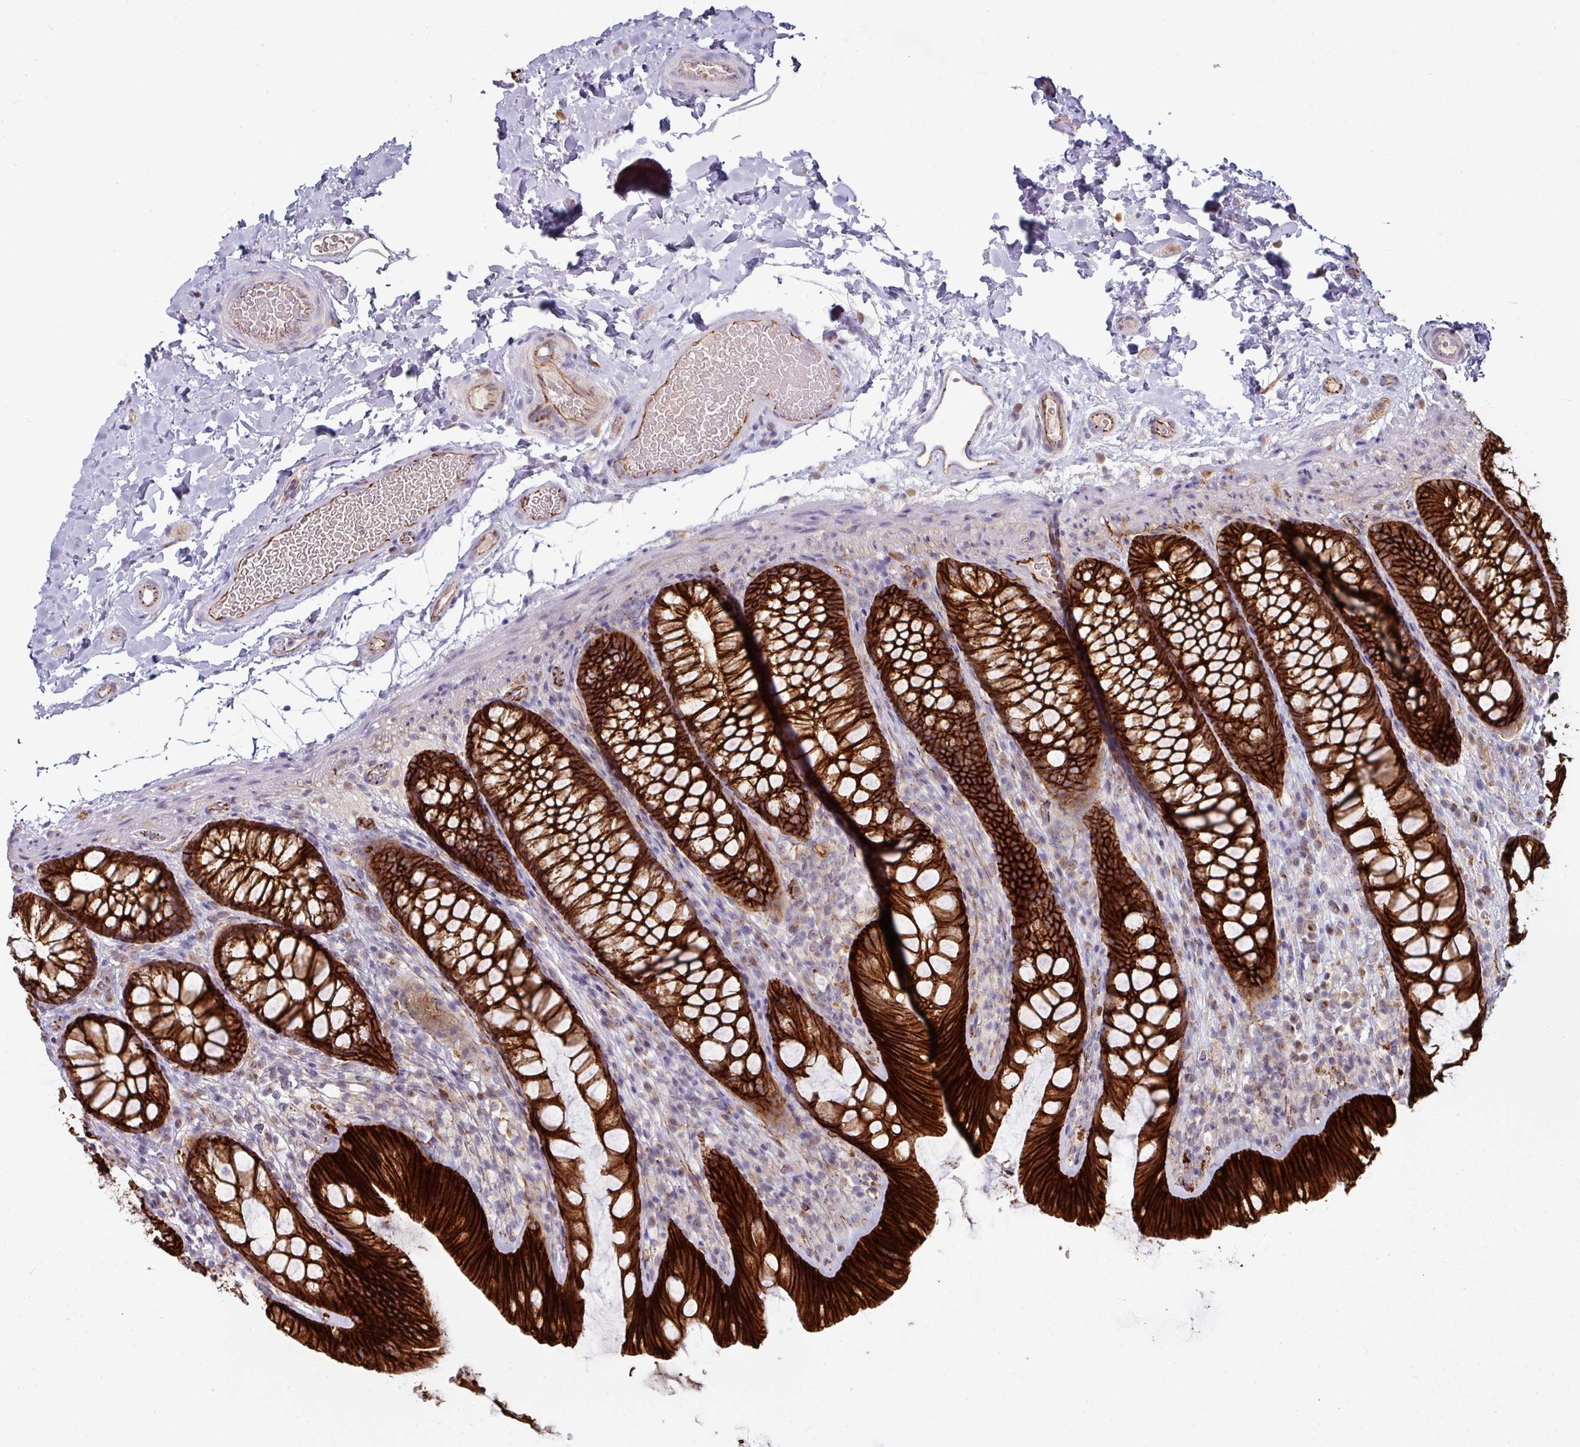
{"staining": {"intensity": "moderate", "quantity": ">75%", "location": "cytoplasmic/membranous"}, "tissue": "colon", "cell_type": "Endothelial cells", "image_type": "normal", "snomed": [{"axis": "morphology", "description": "Normal tissue, NOS"}, {"axis": "topography", "description": "Colon"}], "caption": "Immunohistochemistry (IHC) image of normal colon: human colon stained using immunohistochemistry (IHC) demonstrates medium levels of moderate protein expression localized specifically in the cytoplasmic/membranous of endothelial cells, appearing as a cytoplasmic/membranous brown color.", "gene": "JUP", "patient": {"sex": "male", "age": 46}}